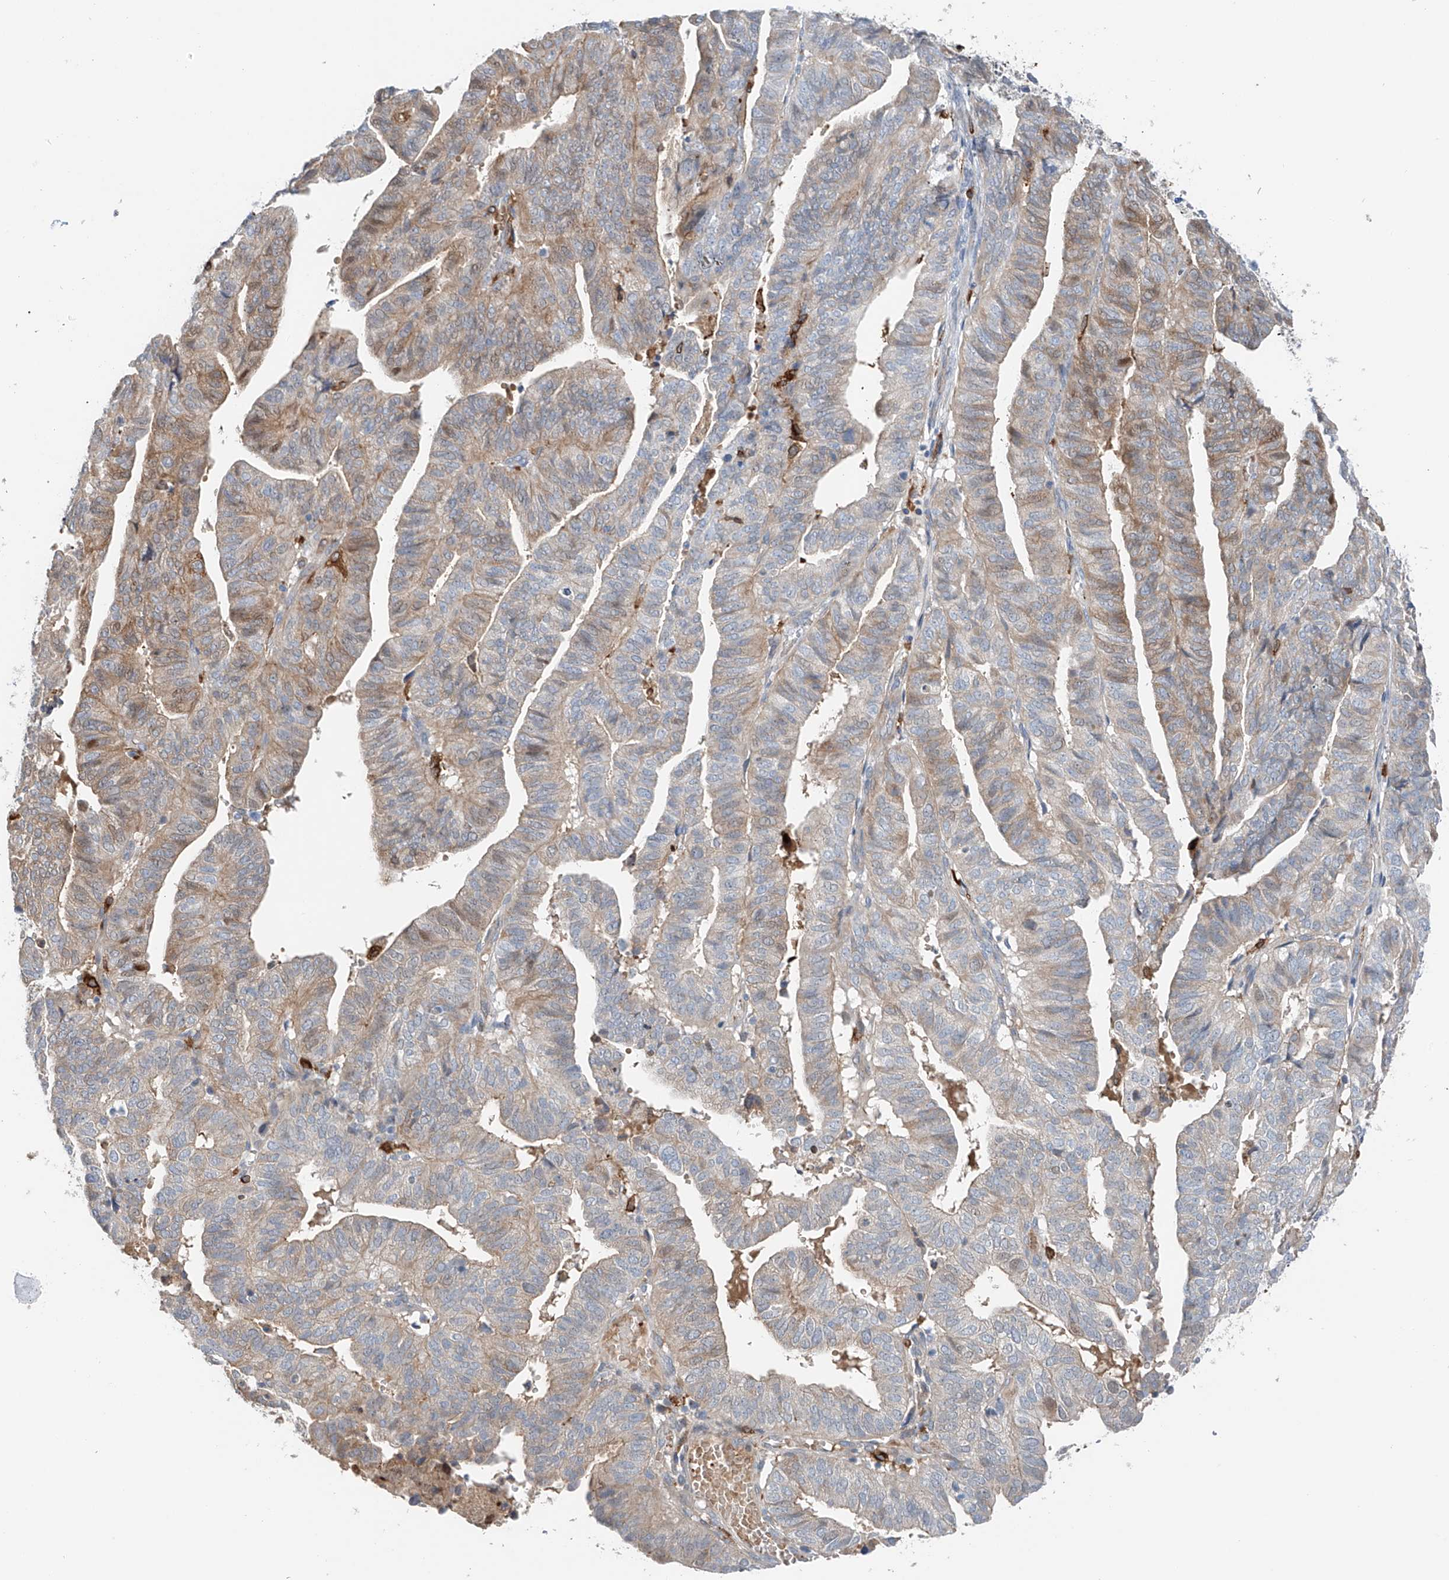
{"staining": {"intensity": "moderate", "quantity": "25%-75%", "location": "cytoplasmic/membranous"}, "tissue": "endometrial cancer", "cell_type": "Tumor cells", "image_type": "cancer", "snomed": [{"axis": "morphology", "description": "Adenocarcinoma, NOS"}, {"axis": "topography", "description": "Uterus"}], "caption": "Immunohistochemistry (IHC) staining of endometrial adenocarcinoma, which reveals medium levels of moderate cytoplasmic/membranous positivity in about 25%-75% of tumor cells indicating moderate cytoplasmic/membranous protein staining. The staining was performed using DAB (3,3'-diaminobenzidine) (brown) for protein detection and nuclei were counterstained in hematoxylin (blue).", "gene": "TBXAS1", "patient": {"sex": "female", "age": 77}}